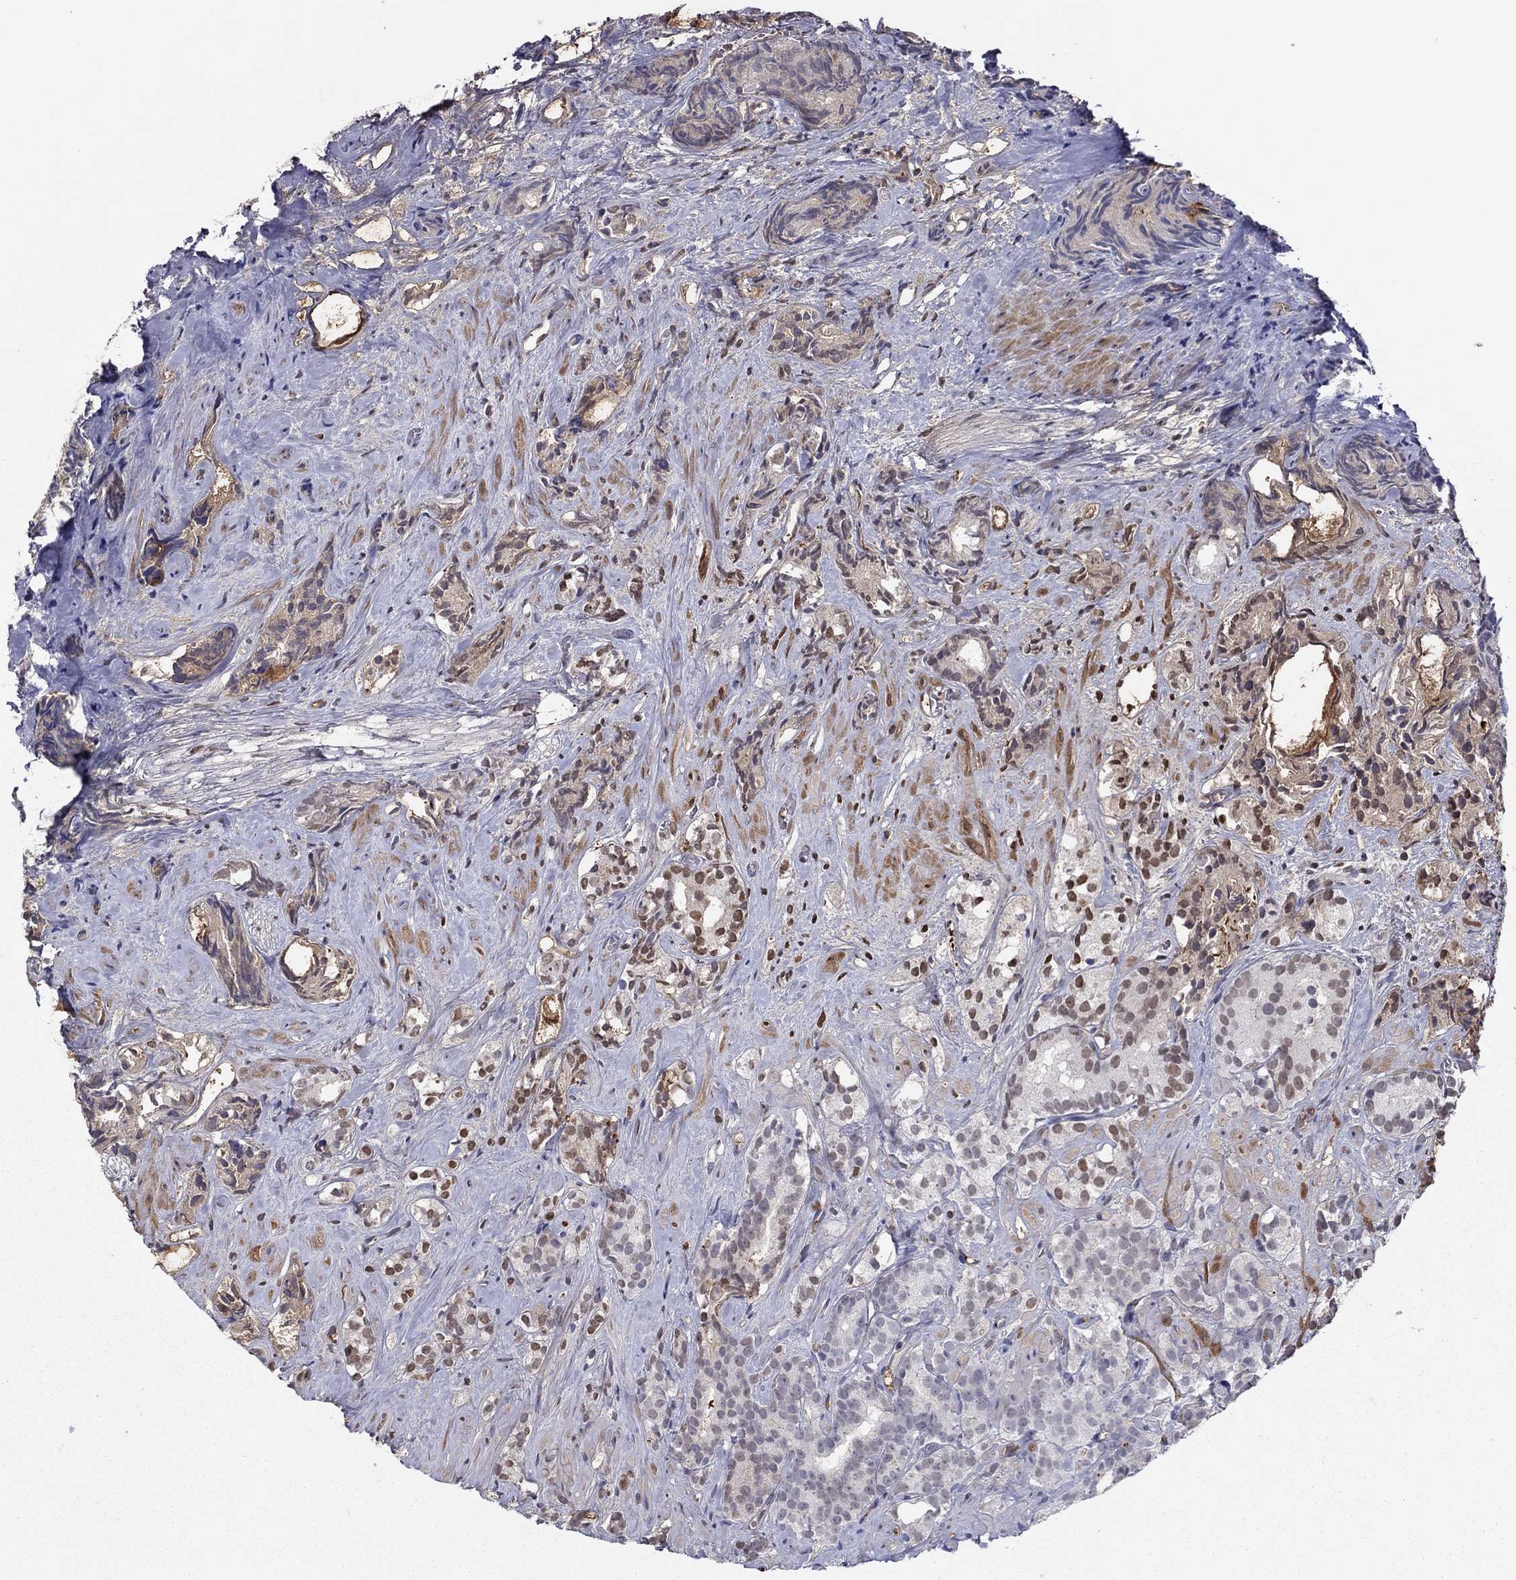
{"staining": {"intensity": "moderate", "quantity": "<25%", "location": "nuclear"}, "tissue": "prostate cancer", "cell_type": "Tumor cells", "image_type": "cancer", "snomed": [{"axis": "morphology", "description": "Adenocarcinoma, High grade"}, {"axis": "topography", "description": "Prostate"}], "caption": "About <25% of tumor cells in prostate adenocarcinoma (high-grade) display moderate nuclear protein expression as visualized by brown immunohistochemical staining.", "gene": "HPX", "patient": {"sex": "male", "age": 90}}